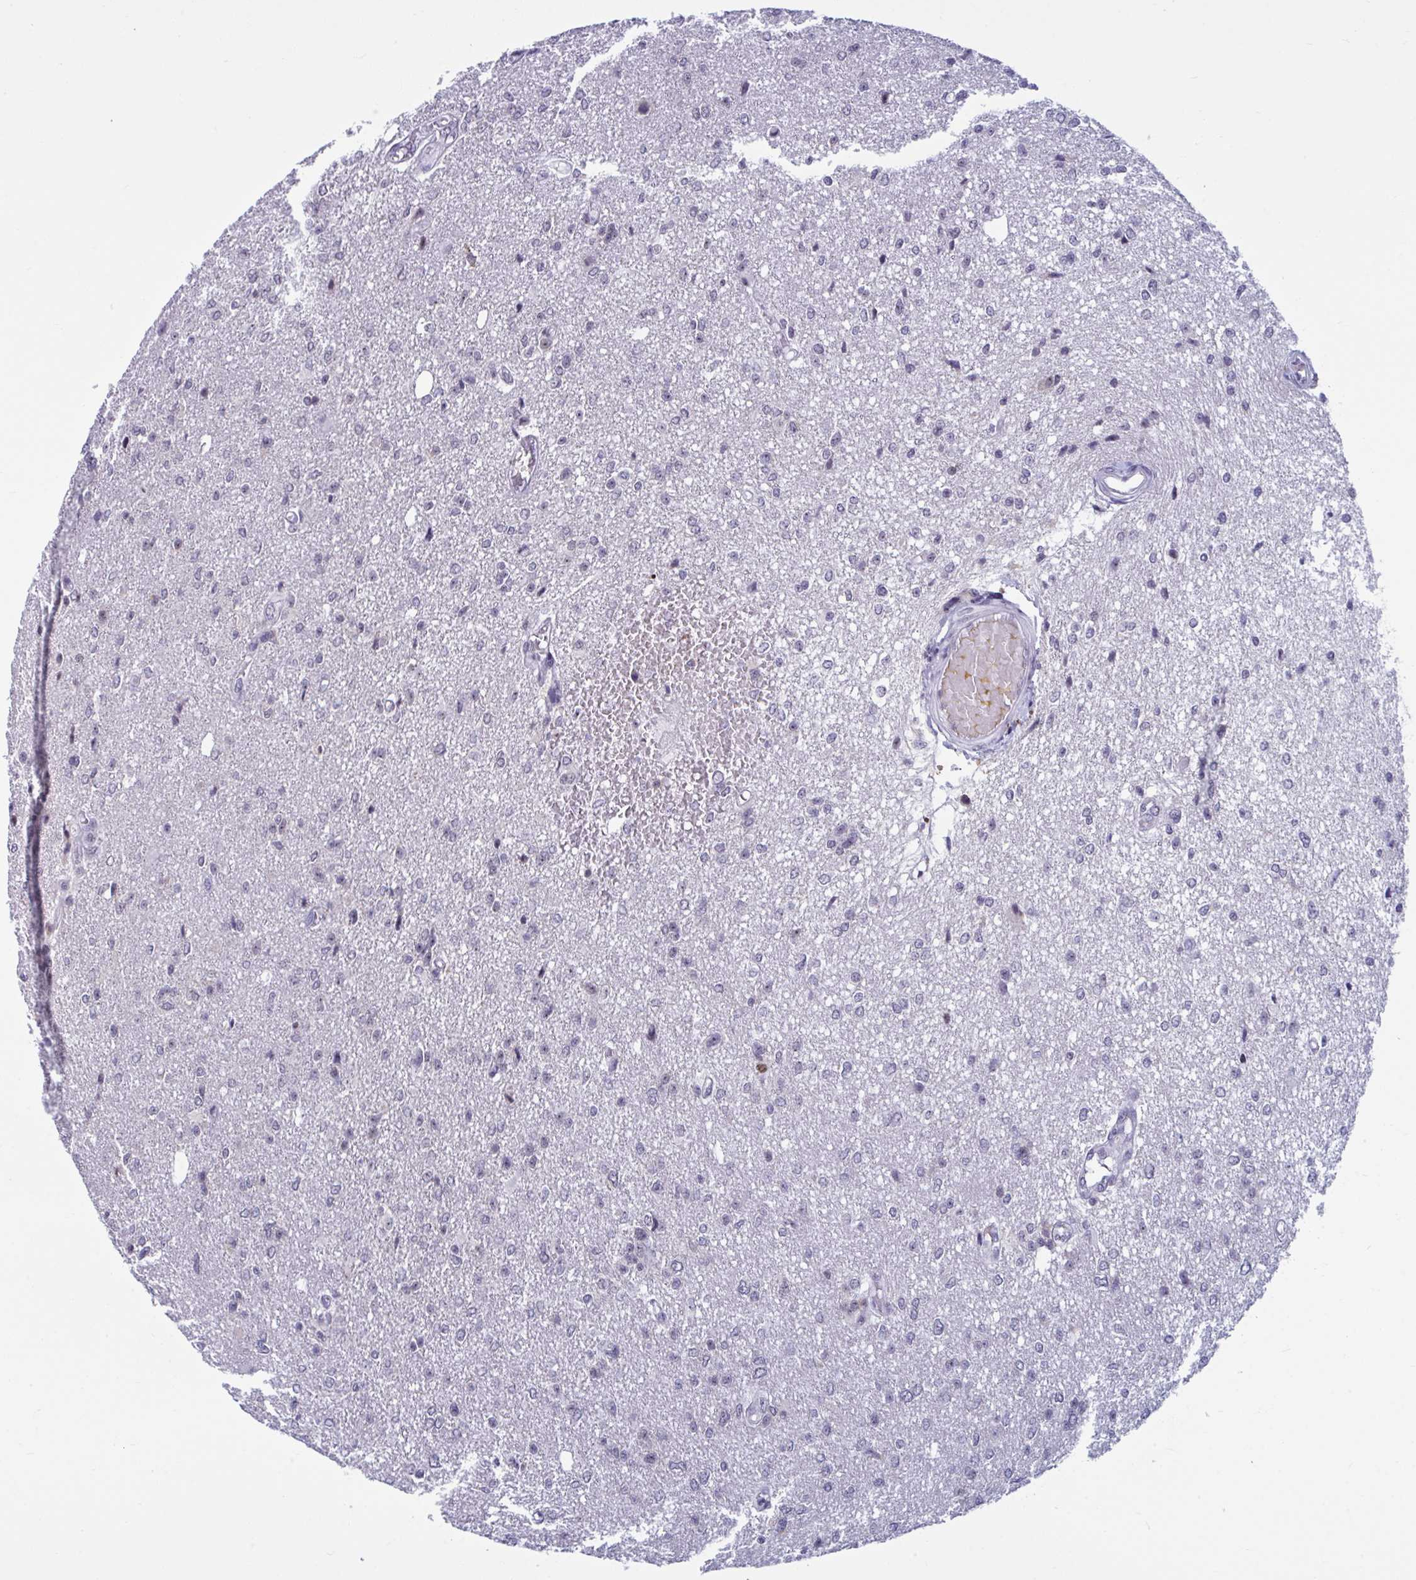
{"staining": {"intensity": "negative", "quantity": "none", "location": "none"}, "tissue": "glioma", "cell_type": "Tumor cells", "image_type": "cancer", "snomed": [{"axis": "morphology", "description": "Glioma, malignant, Low grade"}, {"axis": "topography", "description": "Brain"}], "caption": "IHC histopathology image of human glioma stained for a protein (brown), which shows no staining in tumor cells. The staining was performed using DAB to visualize the protein expression in brown, while the nuclei were stained in blue with hematoxylin (Magnification: 20x).", "gene": "TGM6", "patient": {"sex": "male", "age": 26}}